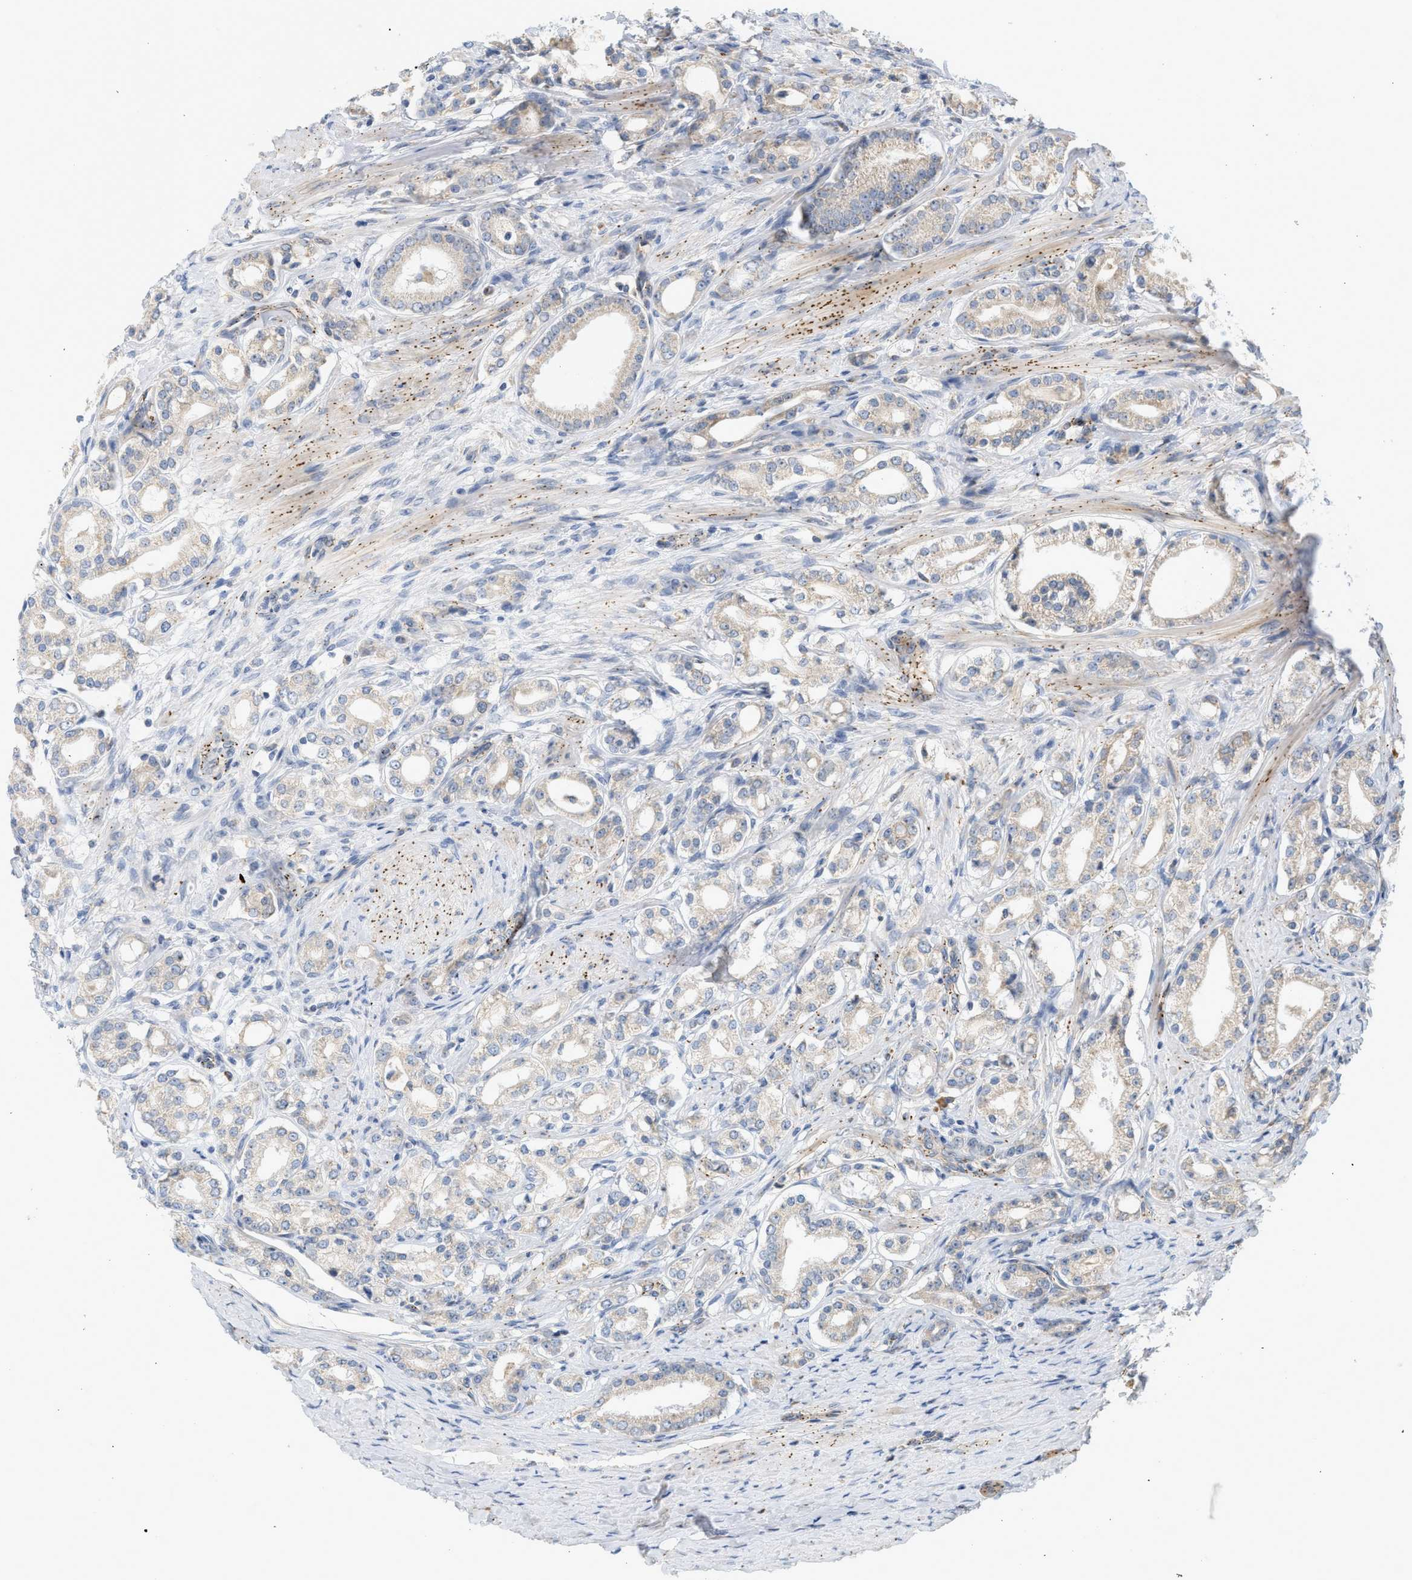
{"staining": {"intensity": "weak", "quantity": "<25%", "location": "cytoplasmic/membranous"}, "tissue": "prostate cancer", "cell_type": "Tumor cells", "image_type": "cancer", "snomed": [{"axis": "morphology", "description": "Adenocarcinoma, Low grade"}, {"axis": "topography", "description": "Prostate"}], "caption": "DAB immunohistochemical staining of prostate cancer (low-grade adenocarcinoma) shows no significant positivity in tumor cells.", "gene": "SVOP", "patient": {"sex": "male", "age": 63}}